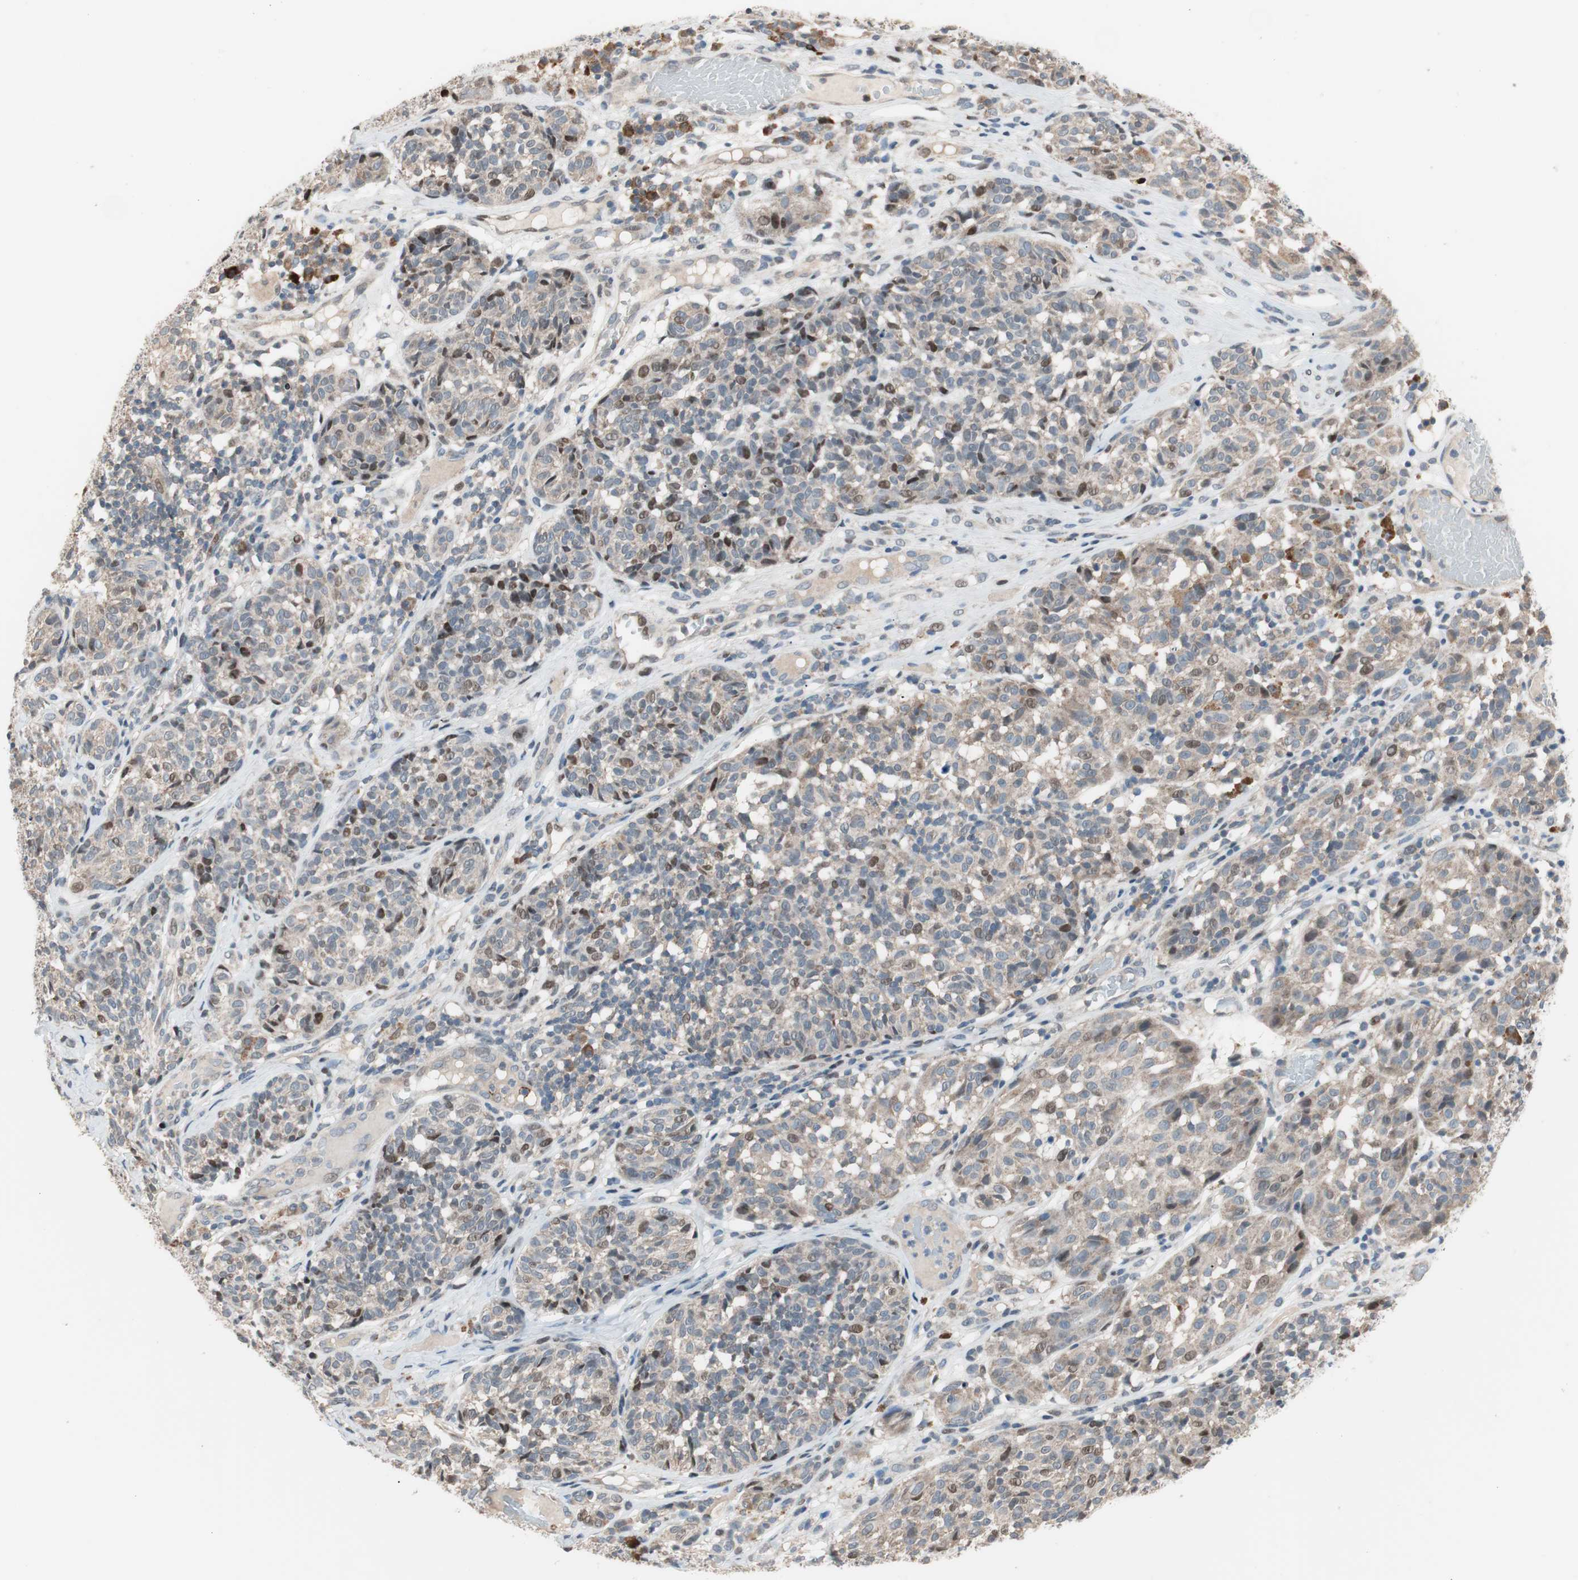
{"staining": {"intensity": "weak", "quantity": "<25%", "location": "cytoplasmic/membranous,nuclear"}, "tissue": "melanoma", "cell_type": "Tumor cells", "image_type": "cancer", "snomed": [{"axis": "morphology", "description": "Malignant melanoma, NOS"}, {"axis": "topography", "description": "Skin"}], "caption": "Melanoma was stained to show a protein in brown. There is no significant expression in tumor cells.", "gene": "POLH", "patient": {"sex": "female", "age": 46}}